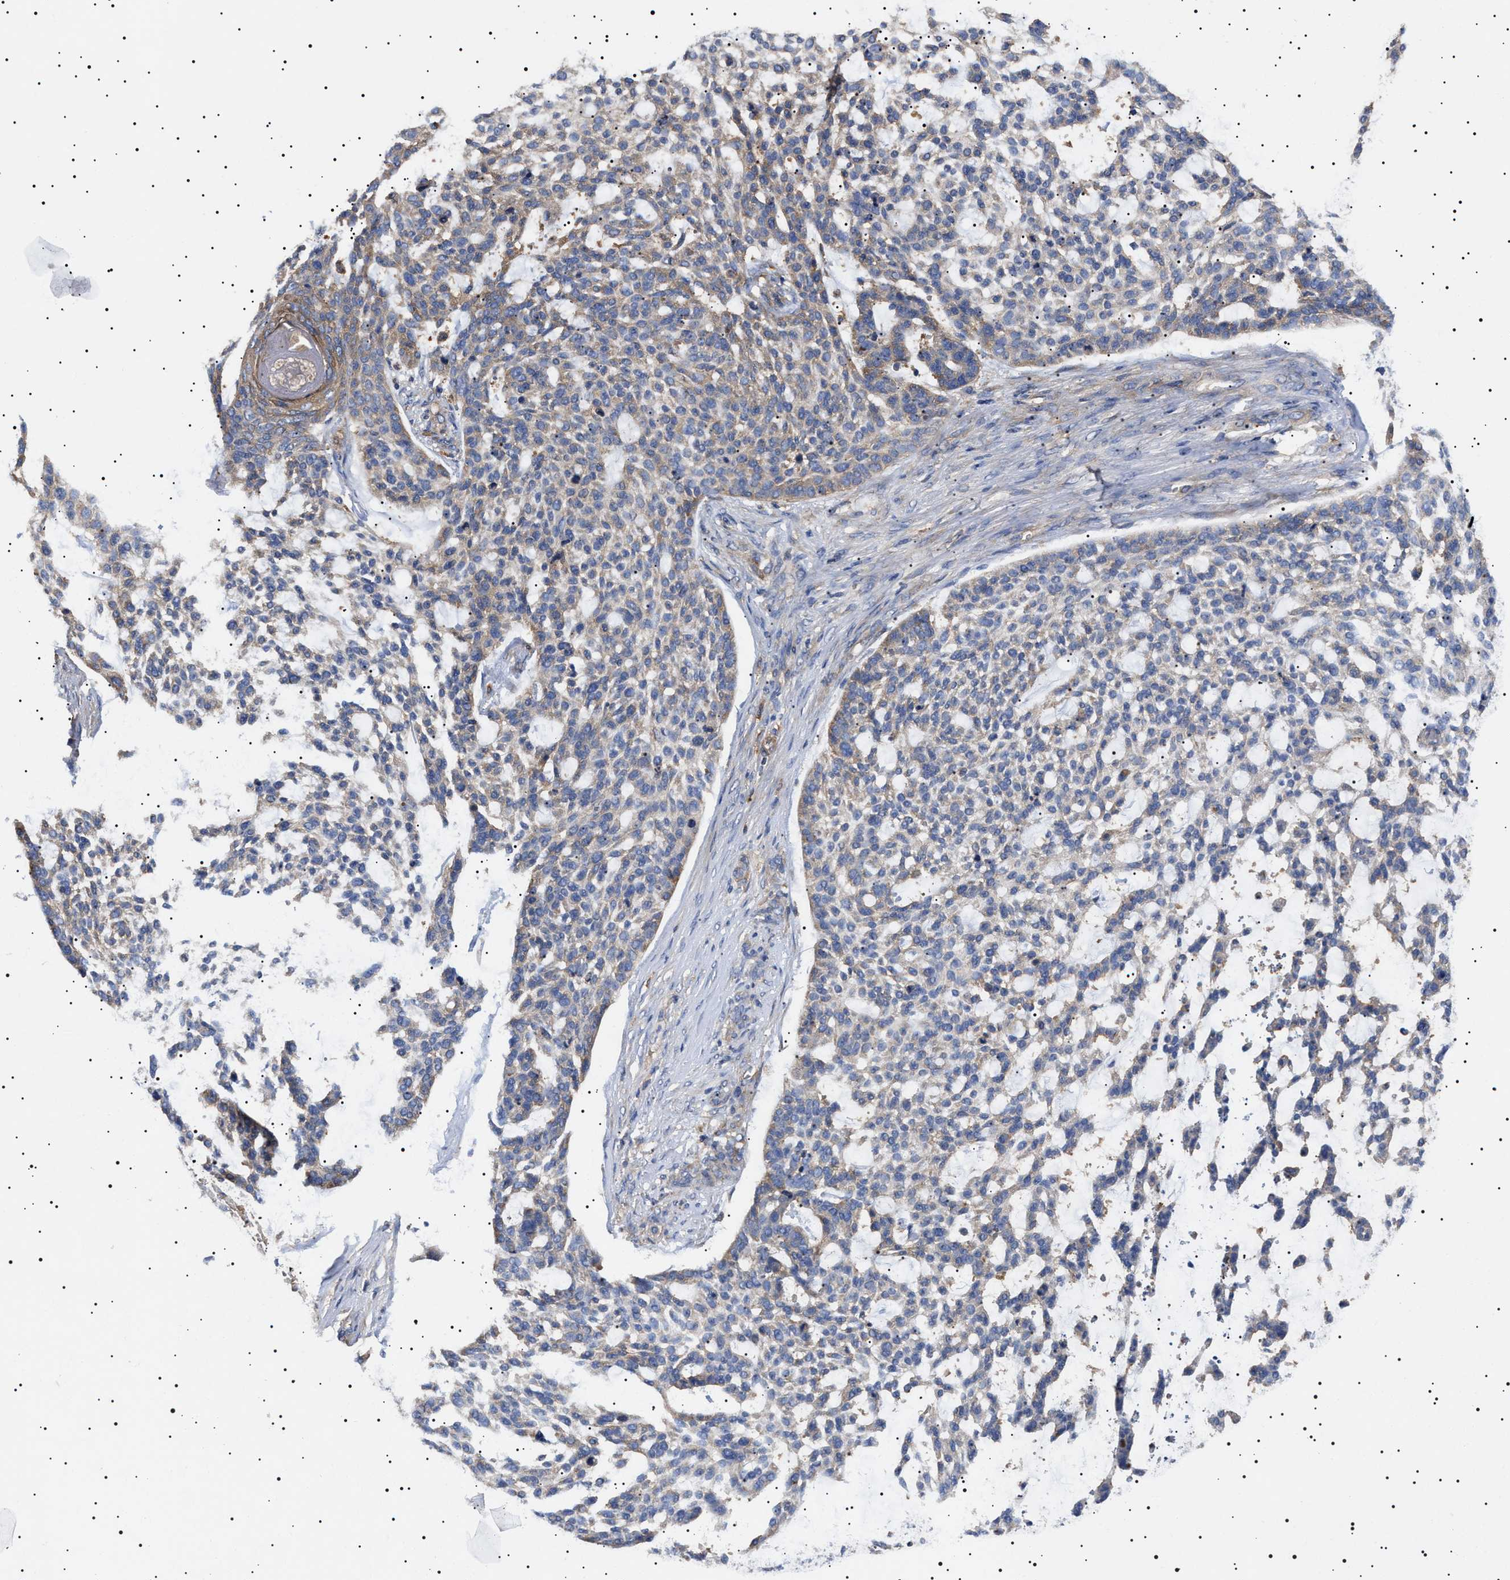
{"staining": {"intensity": "weak", "quantity": "25%-75%", "location": "cytoplasmic/membranous"}, "tissue": "skin cancer", "cell_type": "Tumor cells", "image_type": "cancer", "snomed": [{"axis": "morphology", "description": "Basal cell carcinoma"}, {"axis": "topography", "description": "Skin"}], "caption": "Tumor cells reveal low levels of weak cytoplasmic/membranous positivity in about 25%-75% of cells in skin cancer.", "gene": "TPP2", "patient": {"sex": "female", "age": 64}}